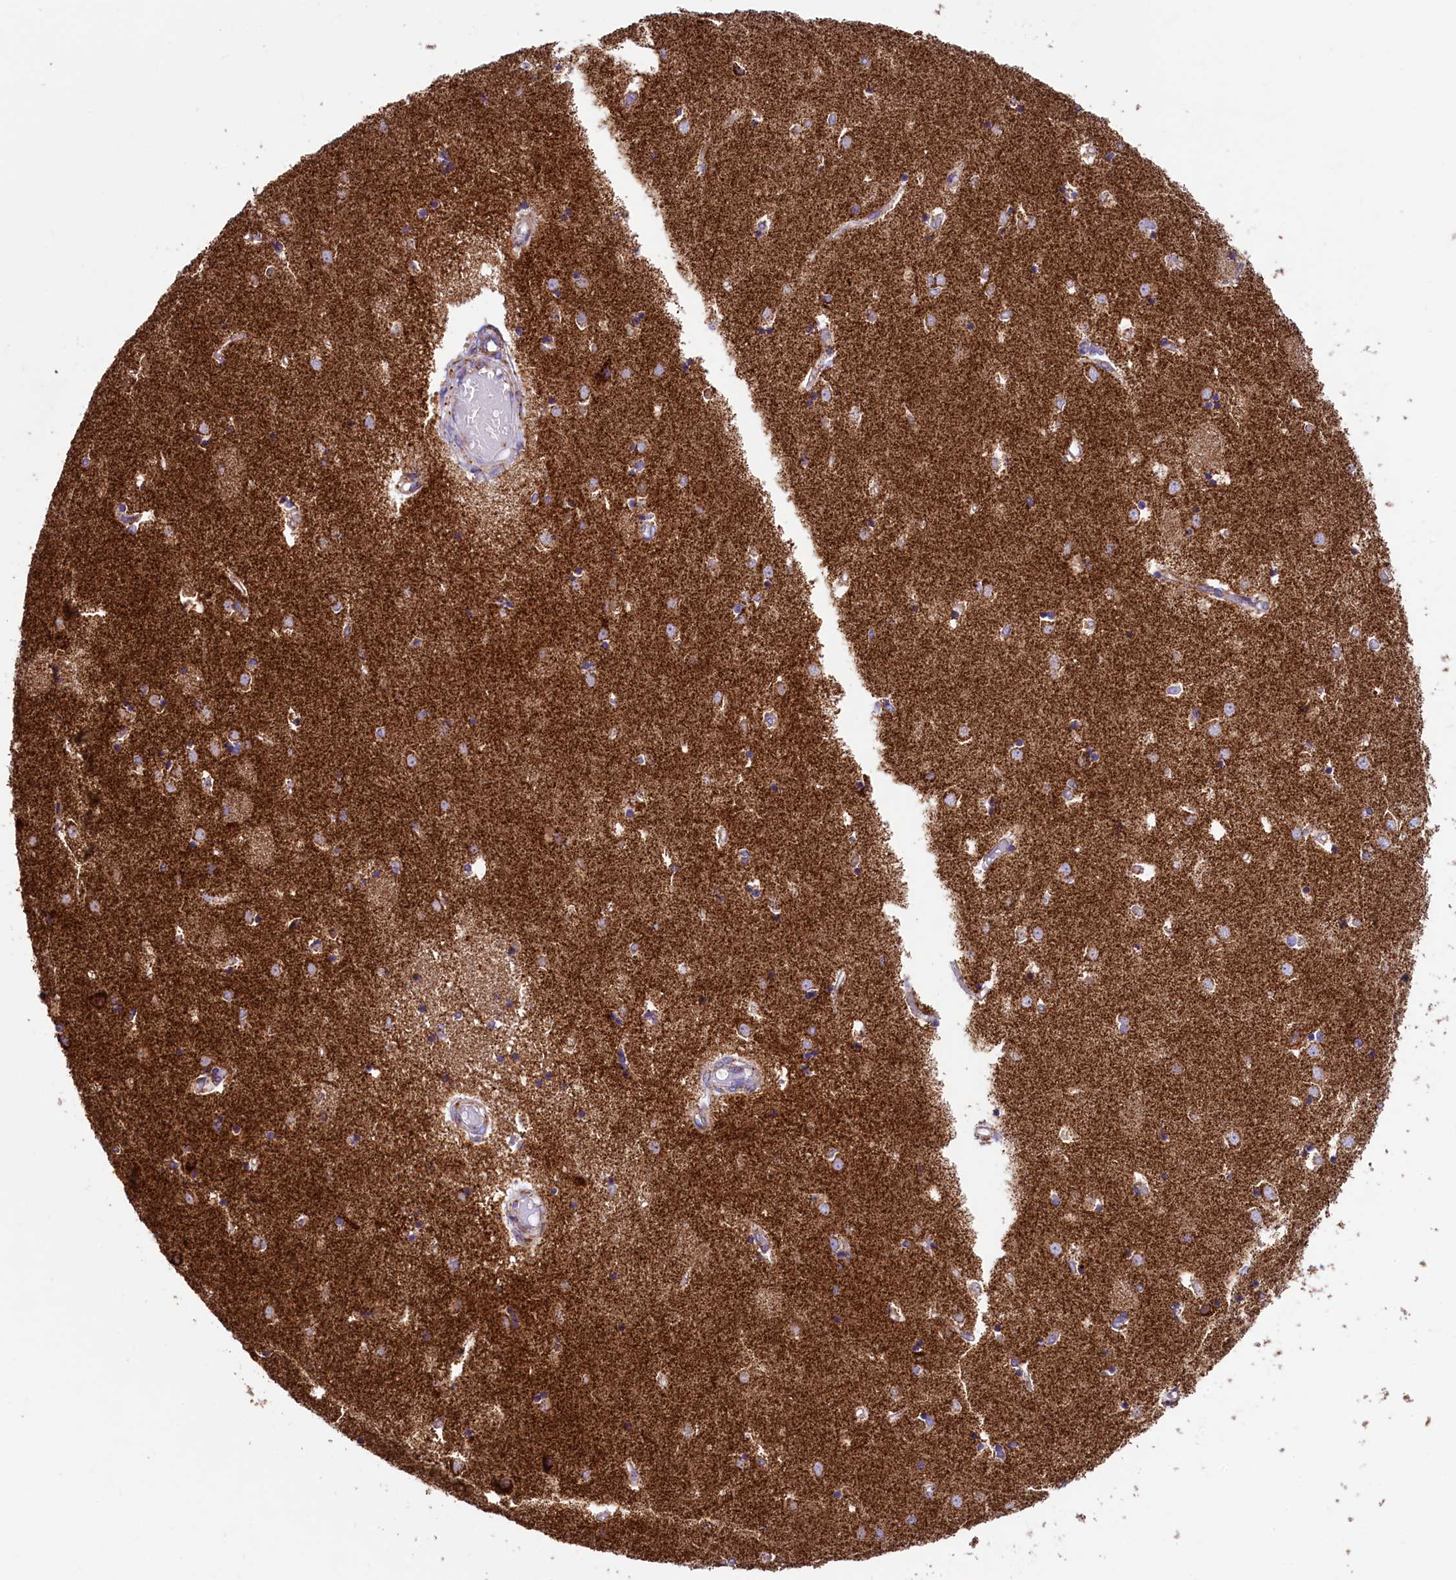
{"staining": {"intensity": "moderate", "quantity": "<25%", "location": "cytoplasmic/membranous"}, "tissue": "caudate", "cell_type": "Glial cells", "image_type": "normal", "snomed": [{"axis": "morphology", "description": "Normal tissue, NOS"}, {"axis": "topography", "description": "Lateral ventricle wall"}], "caption": "Immunohistochemistry (DAB) staining of benign caudate displays moderate cytoplasmic/membranous protein staining in about <25% of glial cells. (DAB IHC, brown staining for protein, blue staining for nuclei).", "gene": "IDH3A", "patient": {"sex": "male", "age": 45}}